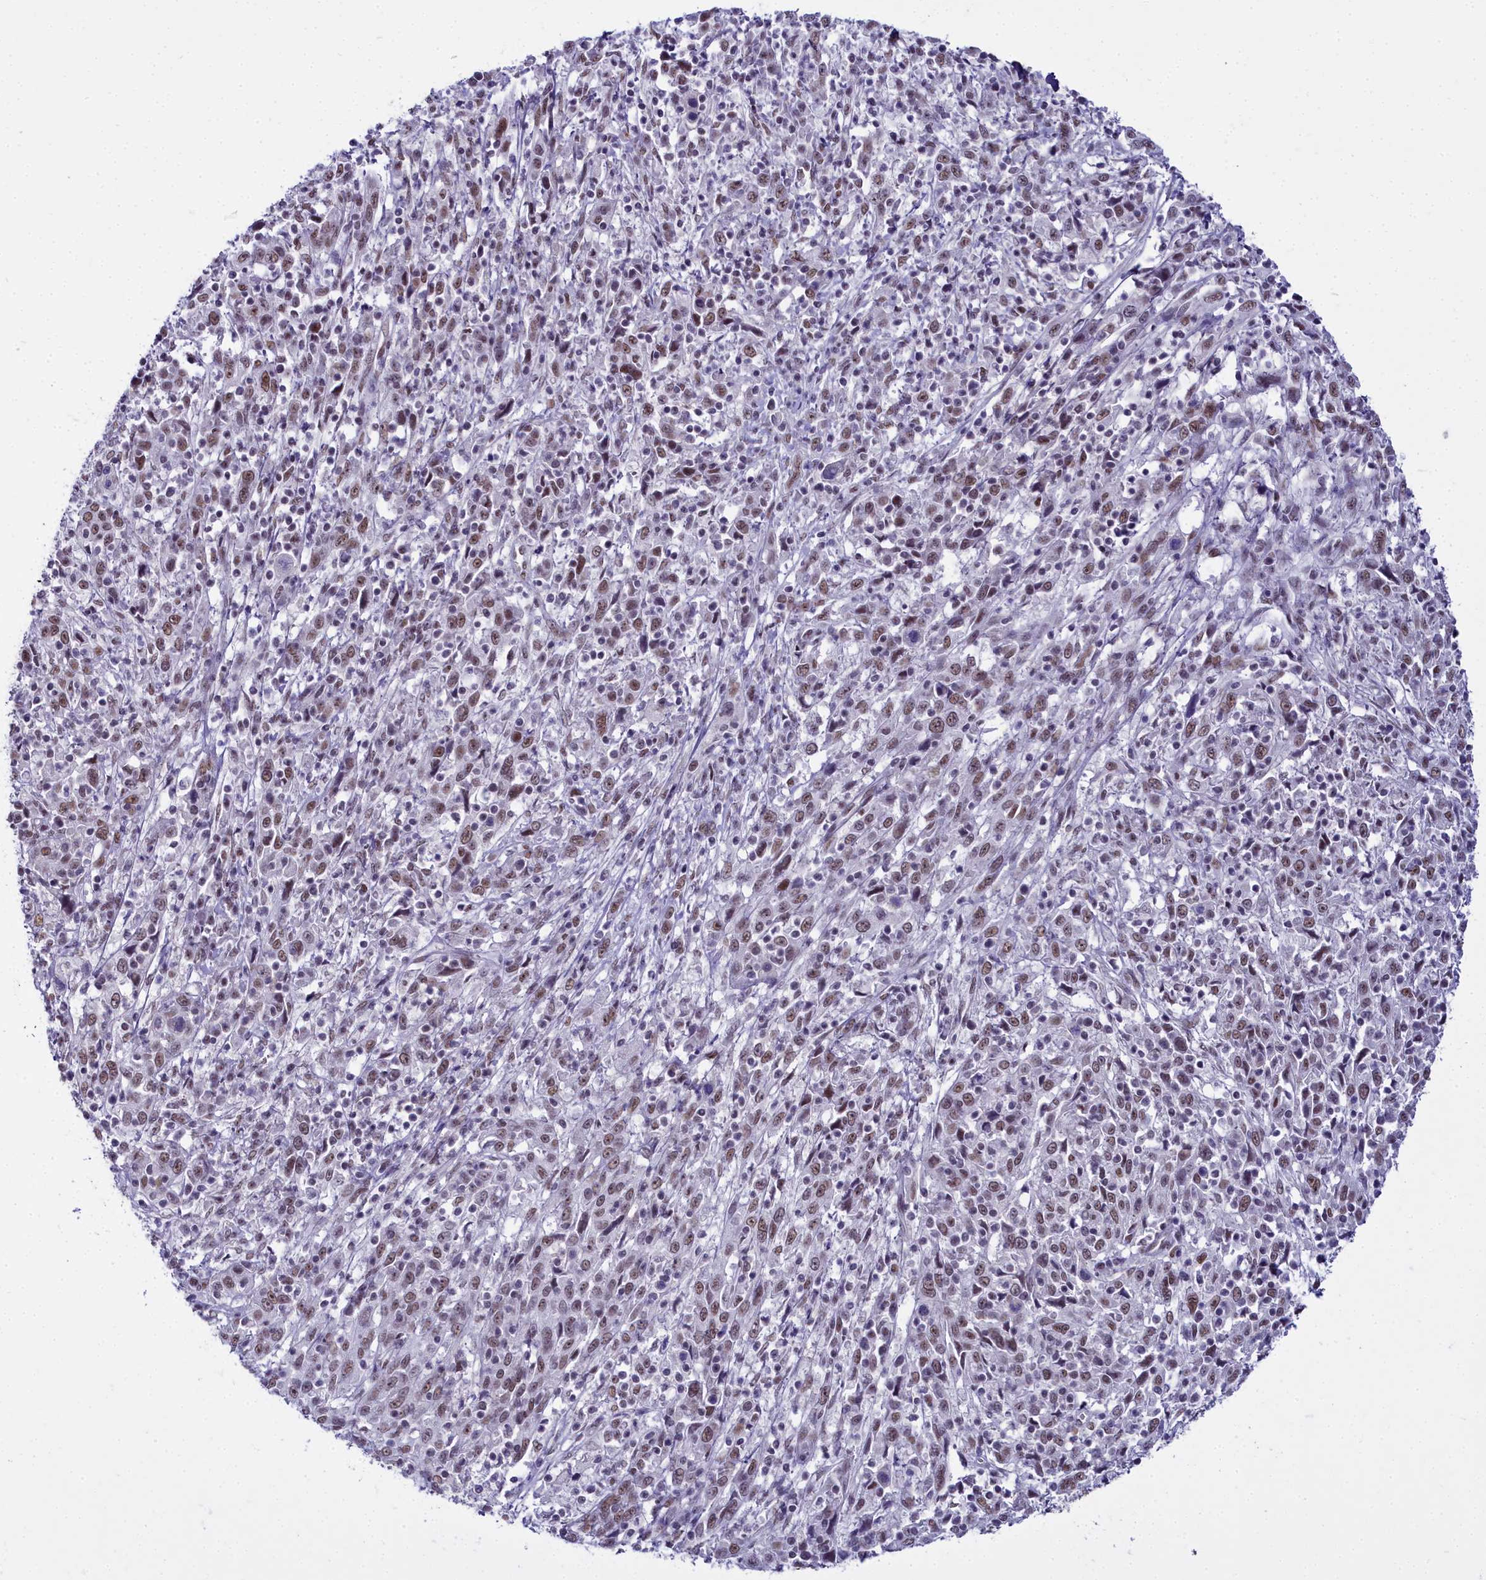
{"staining": {"intensity": "moderate", "quantity": ">75%", "location": "nuclear"}, "tissue": "cervical cancer", "cell_type": "Tumor cells", "image_type": "cancer", "snomed": [{"axis": "morphology", "description": "Squamous cell carcinoma, NOS"}, {"axis": "topography", "description": "Cervix"}], "caption": "Tumor cells reveal moderate nuclear expression in about >75% of cells in cervical squamous cell carcinoma. The staining is performed using DAB brown chromogen to label protein expression. The nuclei are counter-stained blue using hematoxylin.", "gene": "RBM12", "patient": {"sex": "female", "age": 46}}